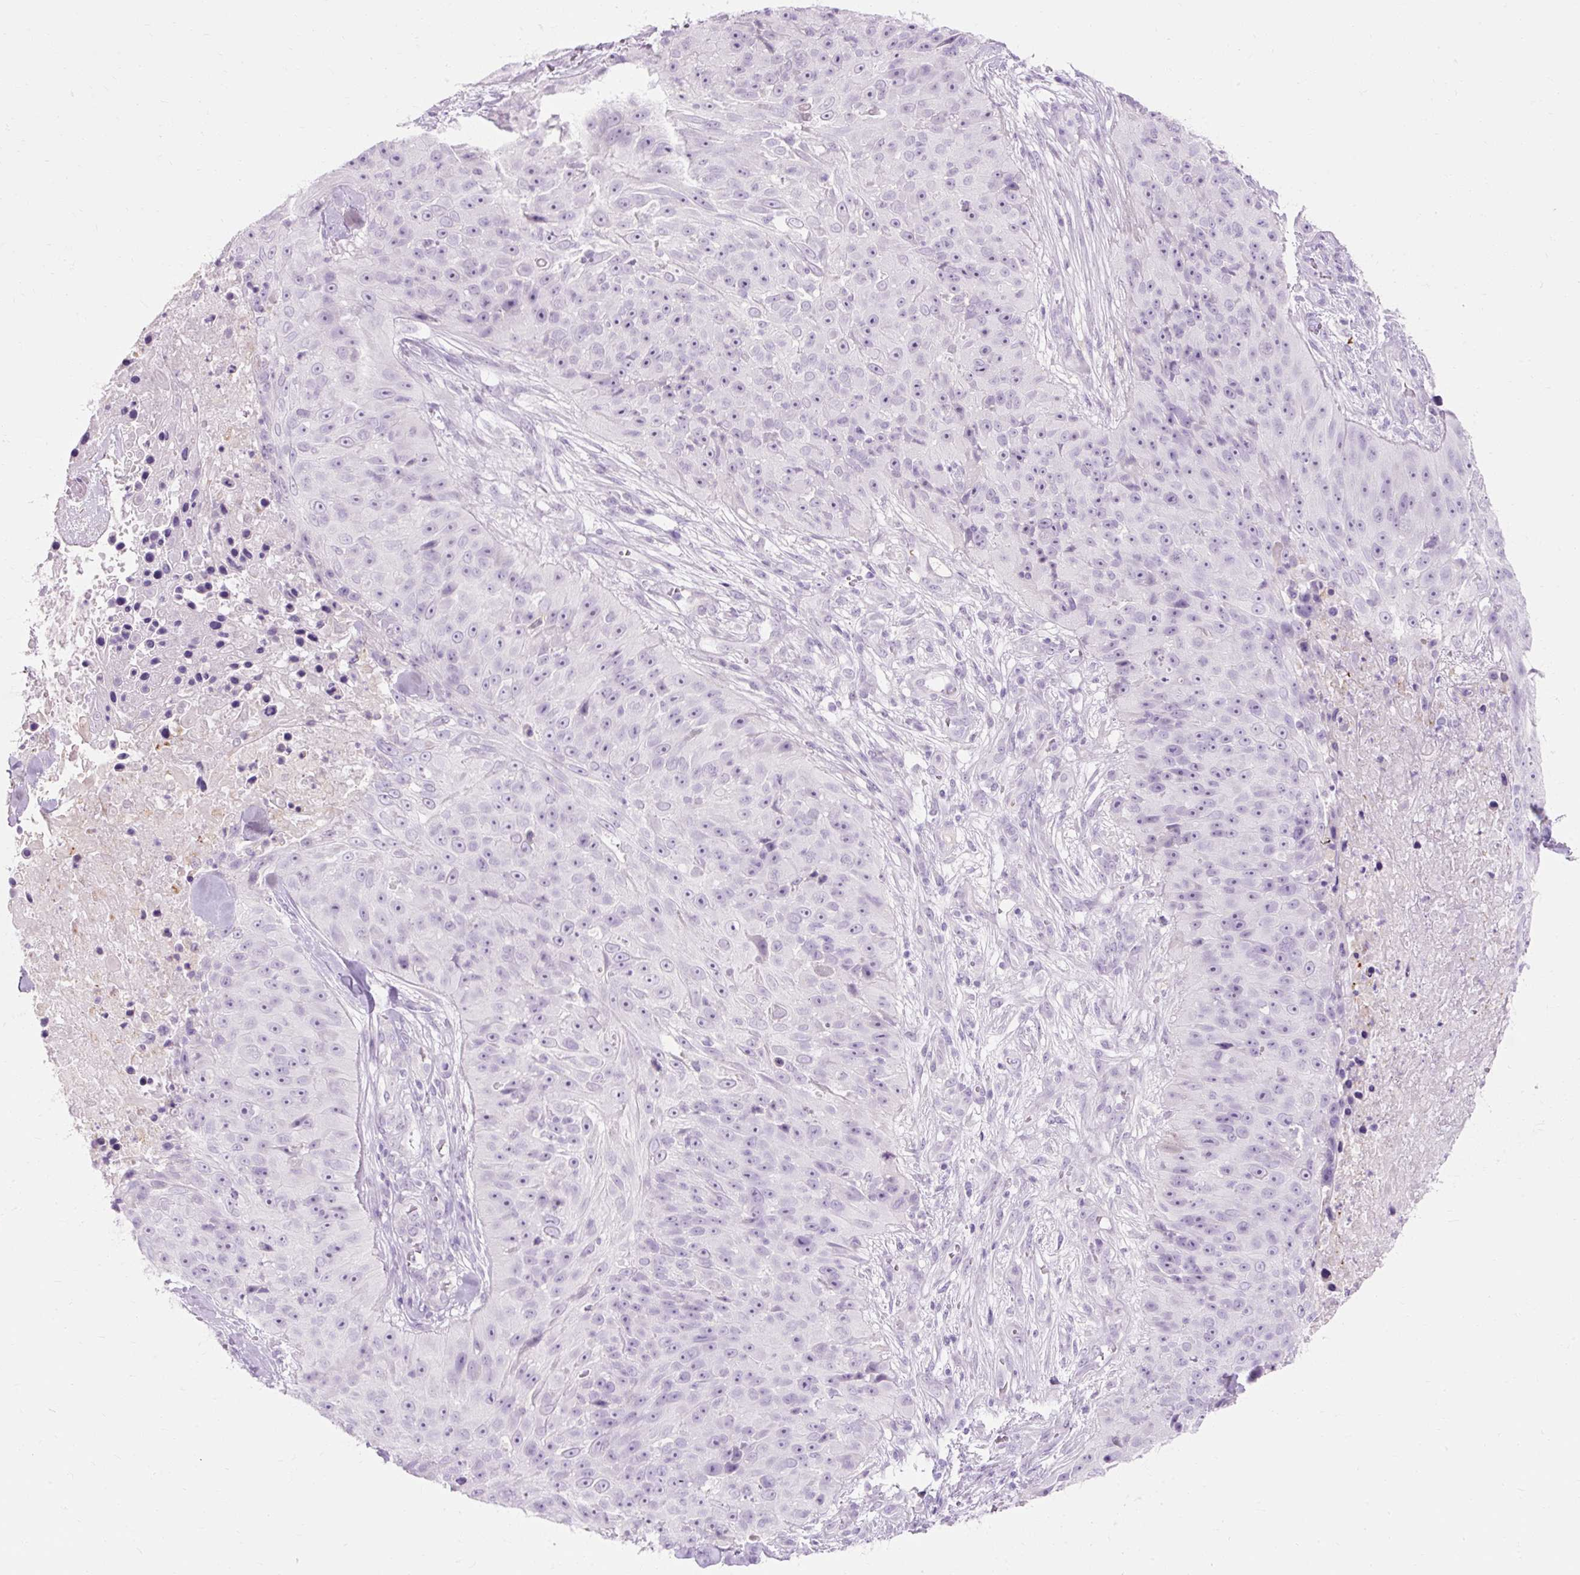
{"staining": {"intensity": "negative", "quantity": "none", "location": "none"}, "tissue": "skin cancer", "cell_type": "Tumor cells", "image_type": "cancer", "snomed": [{"axis": "morphology", "description": "Squamous cell carcinoma, NOS"}, {"axis": "topography", "description": "Skin"}], "caption": "This is an immunohistochemistry (IHC) histopathology image of skin squamous cell carcinoma. There is no positivity in tumor cells.", "gene": "CLDN25", "patient": {"sex": "female", "age": 87}}